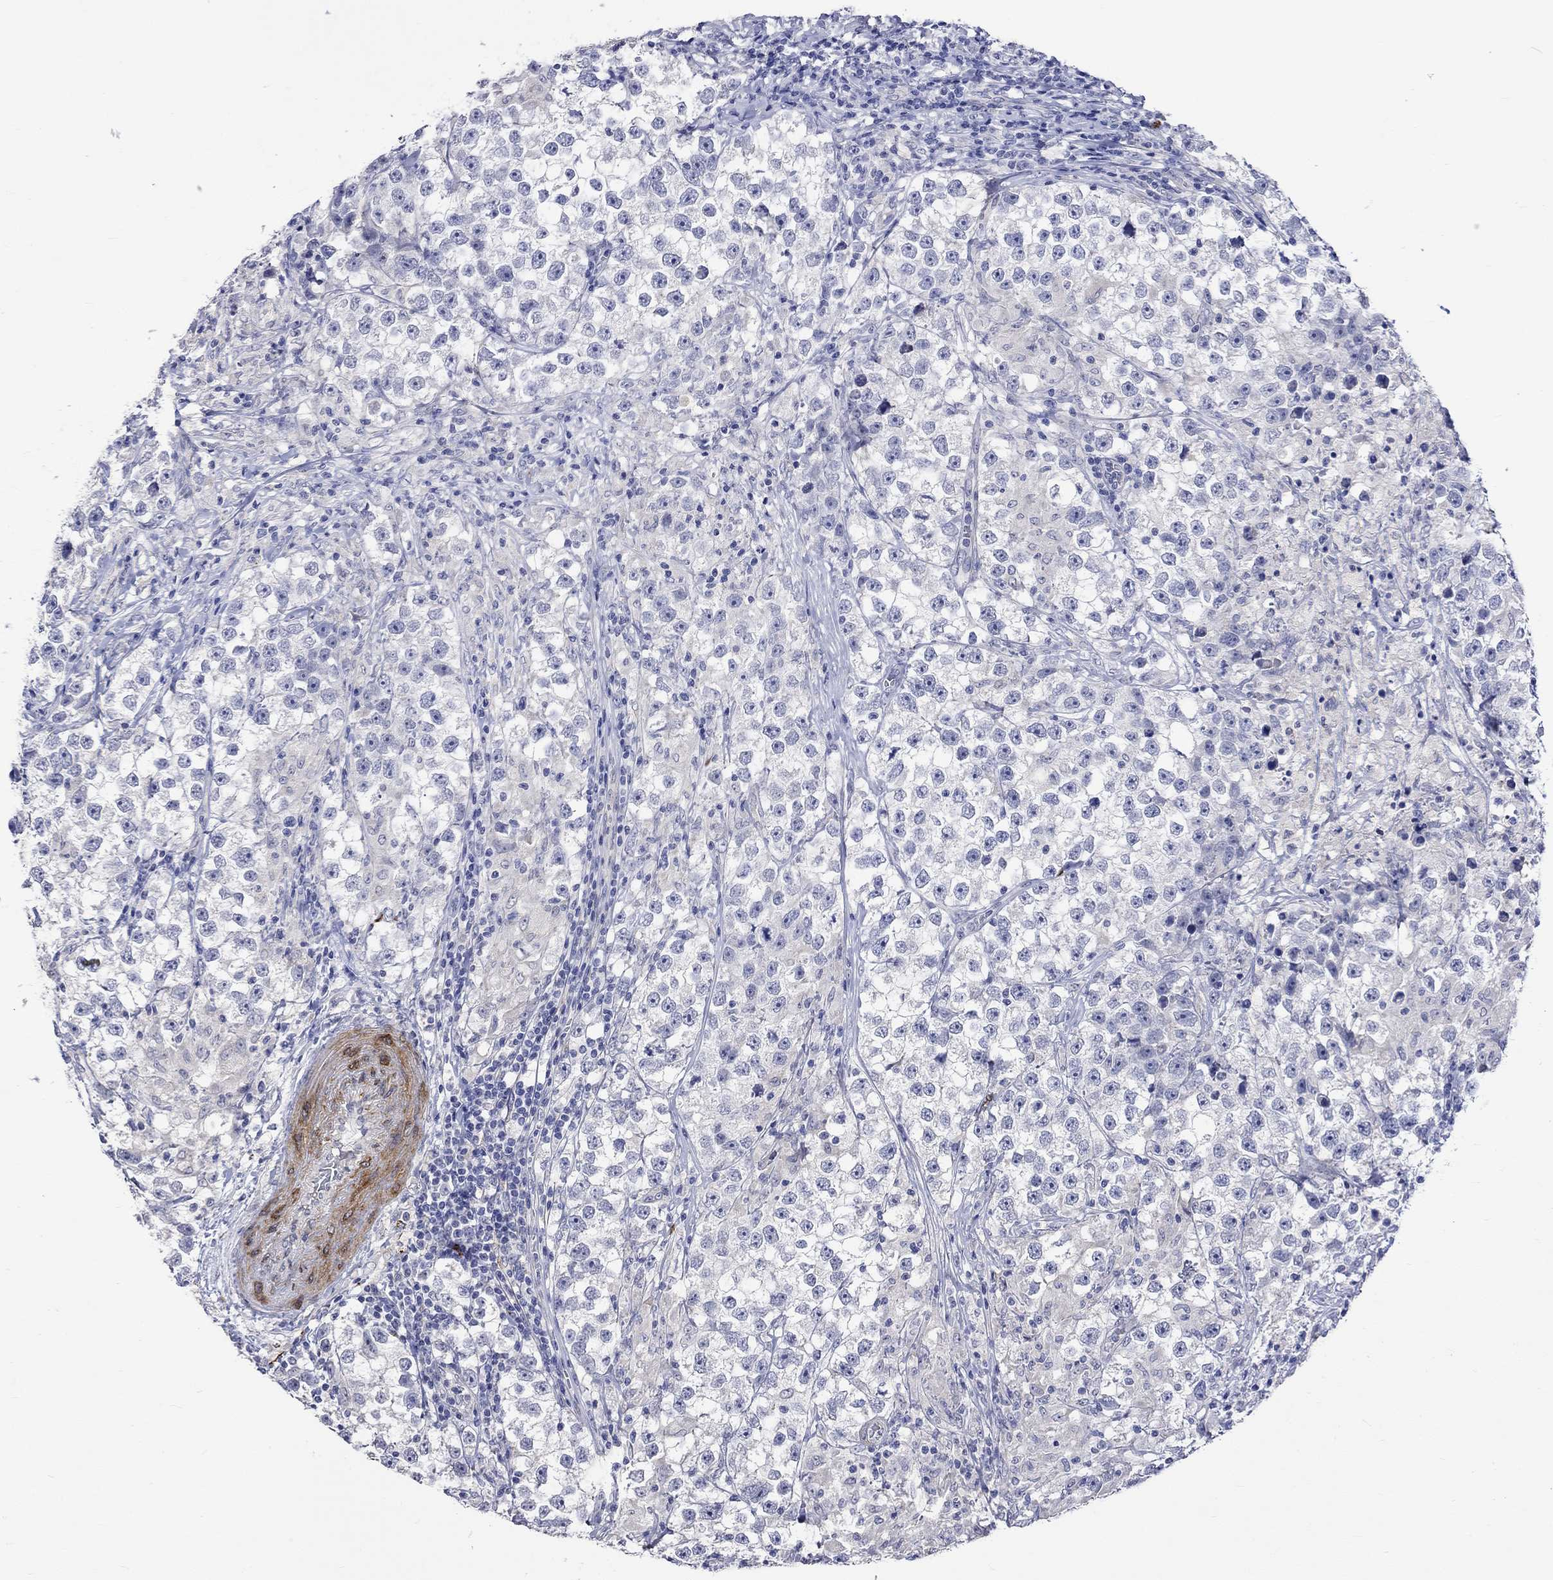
{"staining": {"intensity": "weak", "quantity": "<25%", "location": "cytoplasmic/membranous"}, "tissue": "testis cancer", "cell_type": "Tumor cells", "image_type": "cancer", "snomed": [{"axis": "morphology", "description": "Seminoma, NOS"}, {"axis": "topography", "description": "Testis"}], "caption": "Testis seminoma was stained to show a protein in brown. There is no significant staining in tumor cells.", "gene": "CRYAB", "patient": {"sex": "male", "age": 46}}